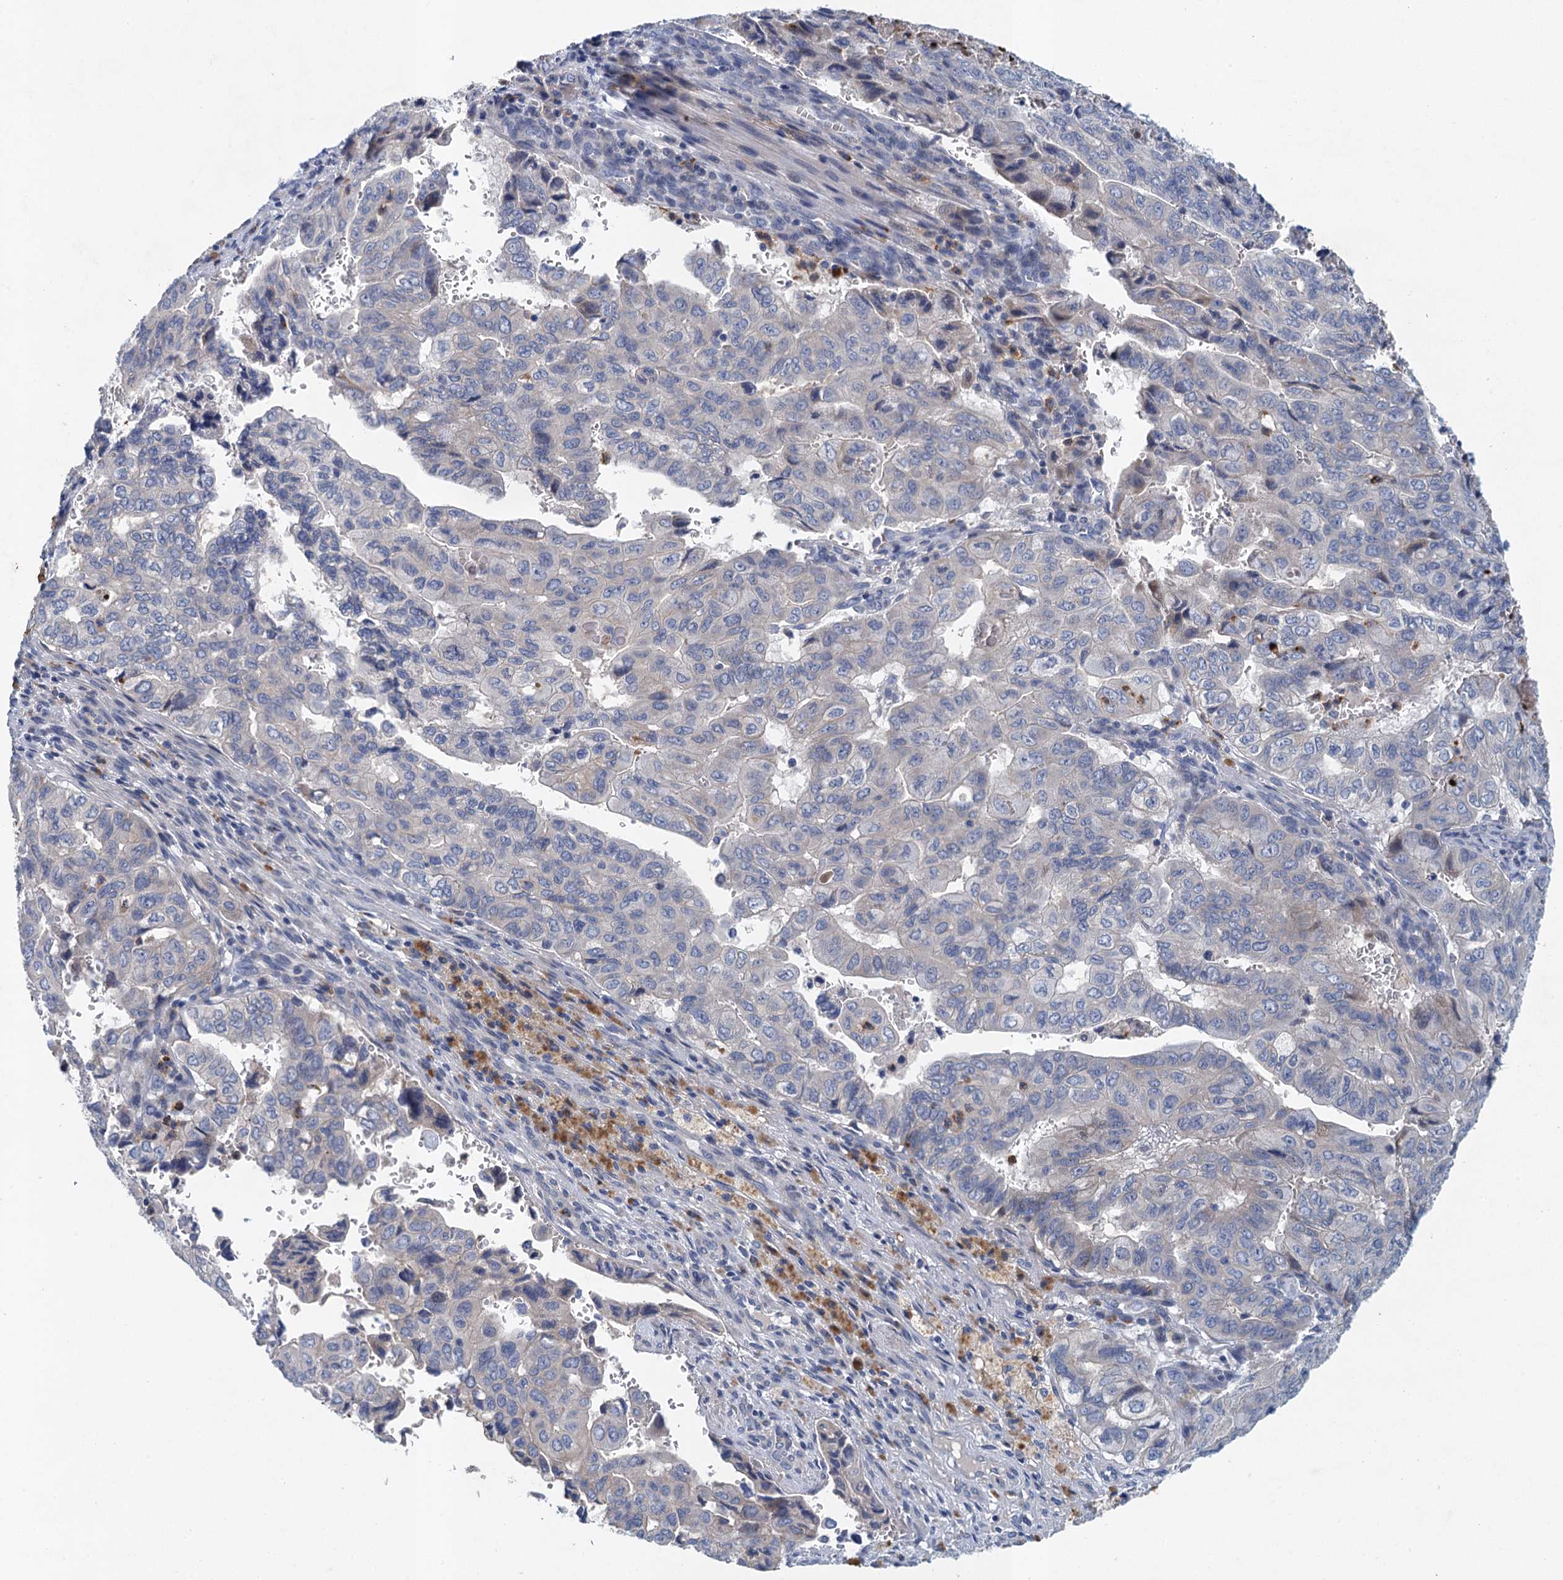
{"staining": {"intensity": "negative", "quantity": "none", "location": "none"}, "tissue": "pancreatic cancer", "cell_type": "Tumor cells", "image_type": "cancer", "snomed": [{"axis": "morphology", "description": "Adenocarcinoma, NOS"}, {"axis": "topography", "description": "Pancreas"}], "caption": "DAB immunohistochemical staining of pancreatic adenocarcinoma reveals no significant staining in tumor cells.", "gene": "TPCN1", "patient": {"sex": "male", "age": 51}}